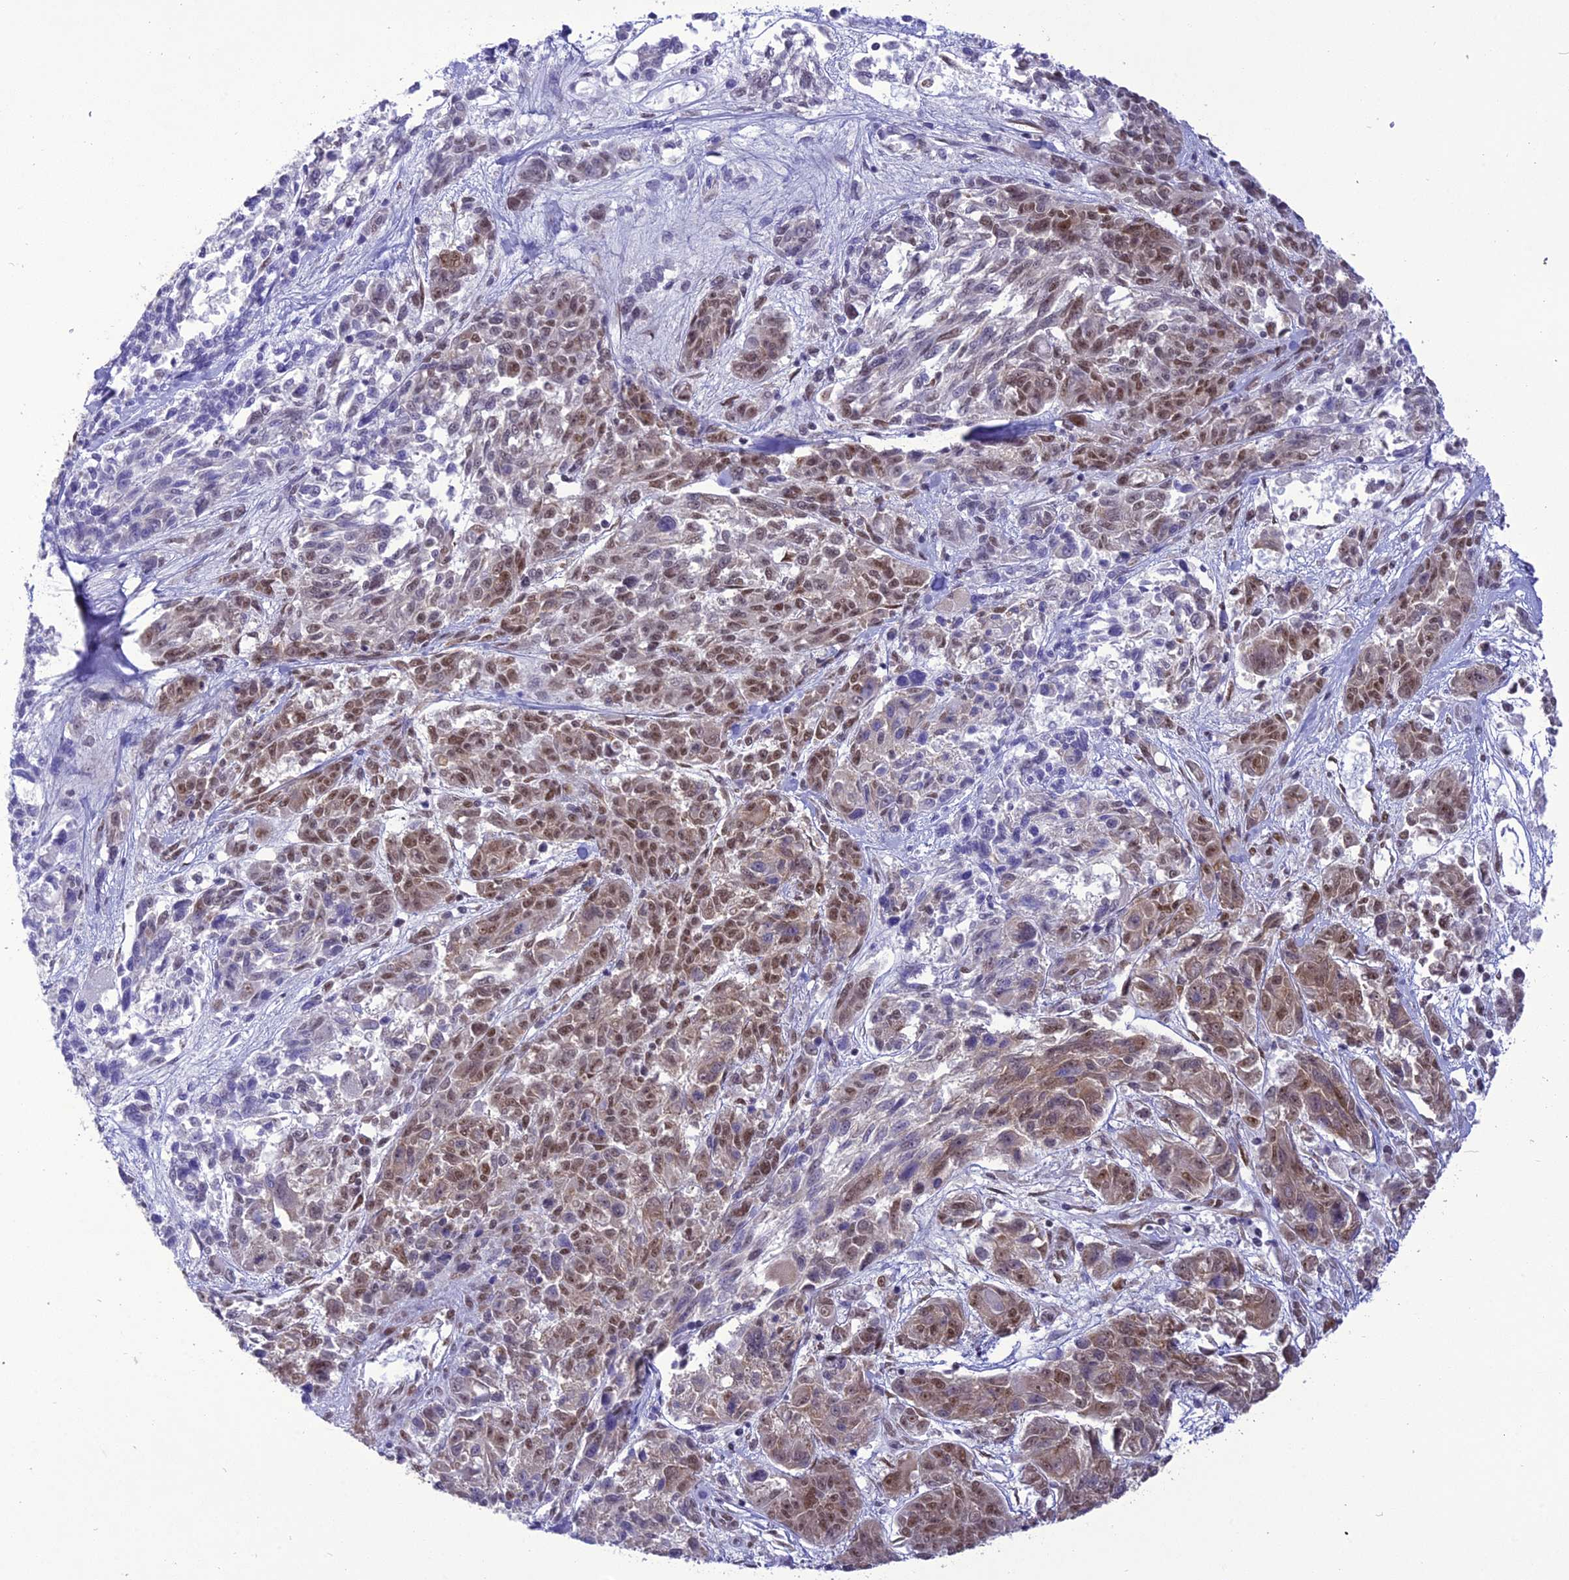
{"staining": {"intensity": "moderate", "quantity": ">75%", "location": "nuclear"}, "tissue": "melanoma", "cell_type": "Tumor cells", "image_type": "cancer", "snomed": [{"axis": "morphology", "description": "Malignant melanoma, NOS"}, {"axis": "topography", "description": "Skin"}], "caption": "Immunohistochemistry of melanoma reveals medium levels of moderate nuclear staining in about >75% of tumor cells.", "gene": "DDX1", "patient": {"sex": "male", "age": 53}}